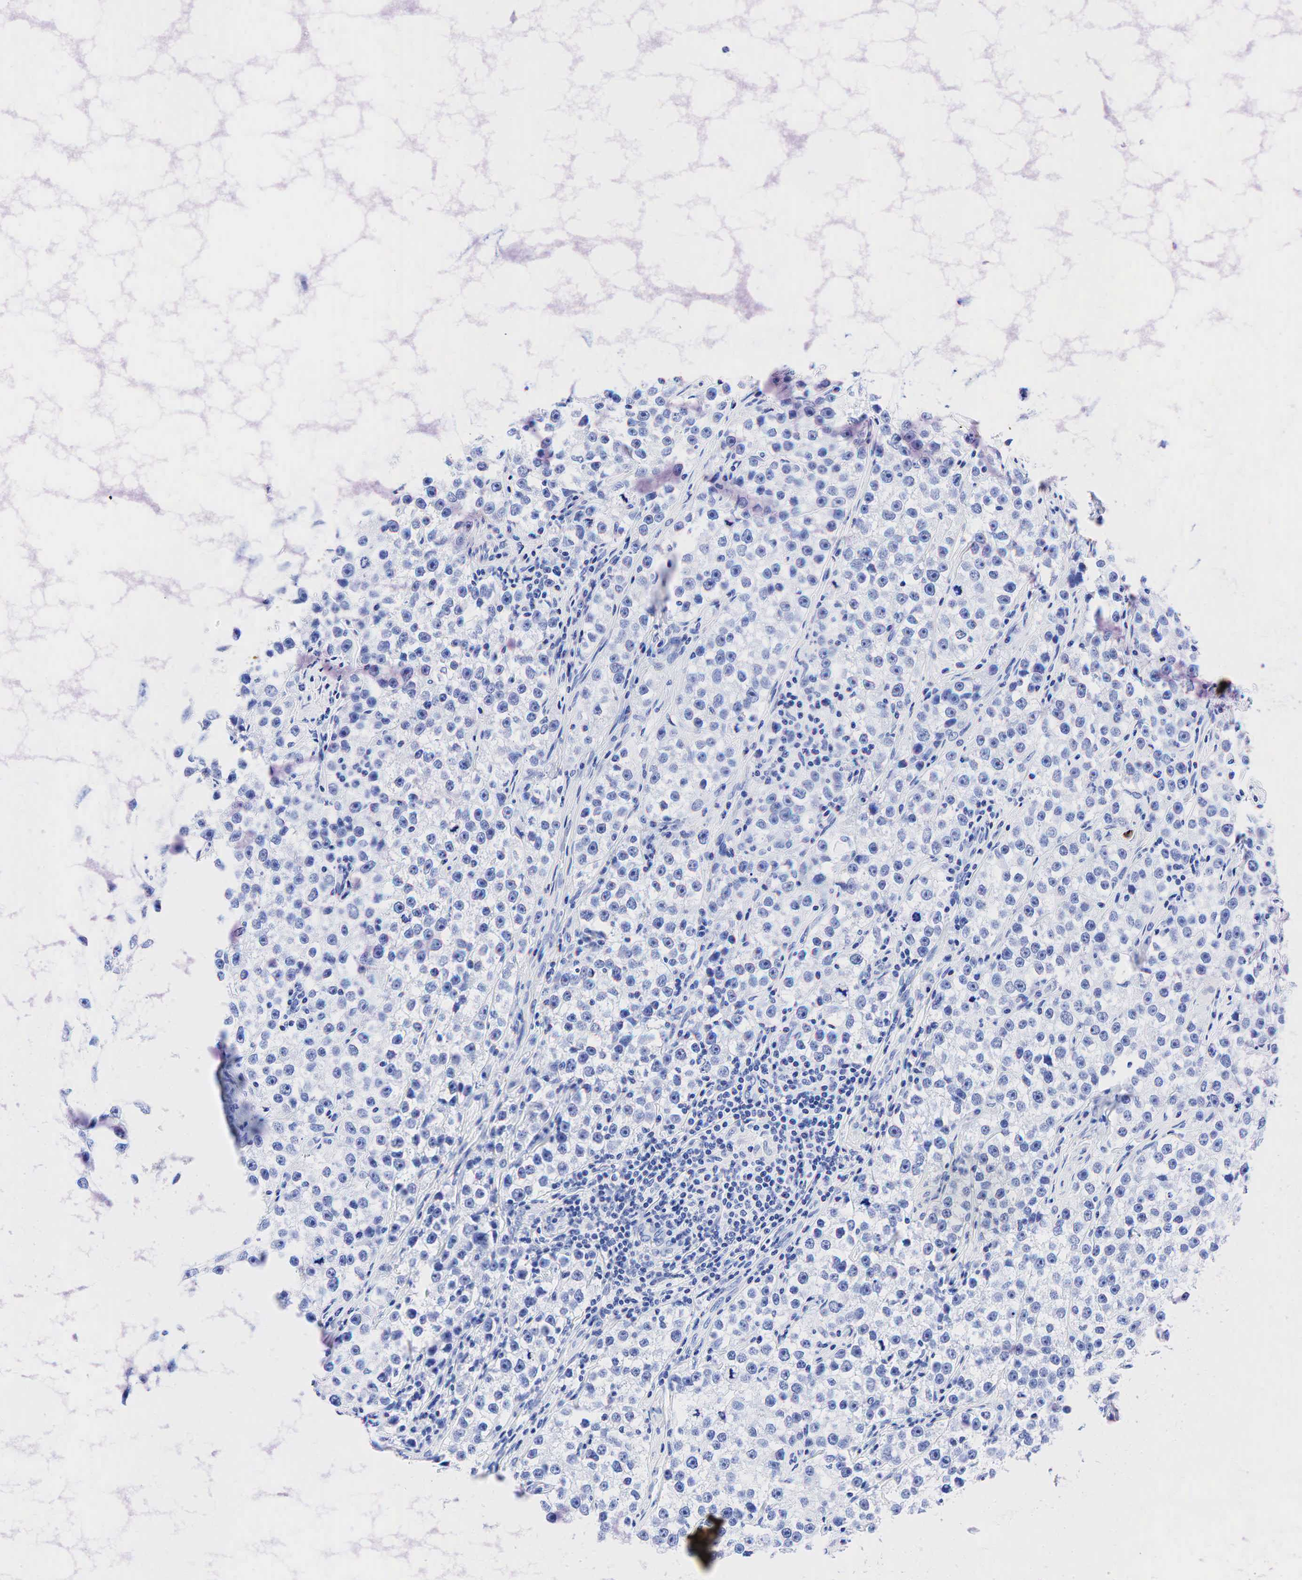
{"staining": {"intensity": "negative", "quantity": "none", "location": "none"}, "tissue": "testis cancer", "cell_type": "Tumor cells", "image_type": "cancer", "snomed": [{"axis": "morphology", "description": "Seminoma, NOS"}, {"axis": "topography", "description": "Testis"}], "caption": "DAB (3,3'-diaminobenzidine) immunohistochemical staining of testis seminoma reveals no significant positivity in tumor cells. (DAB immunohistochemistry (IHC) visualized using brightfield microscopy, high magnification).", "gene": "KRT19", "patient": {"sex": "male", "age": 32}}